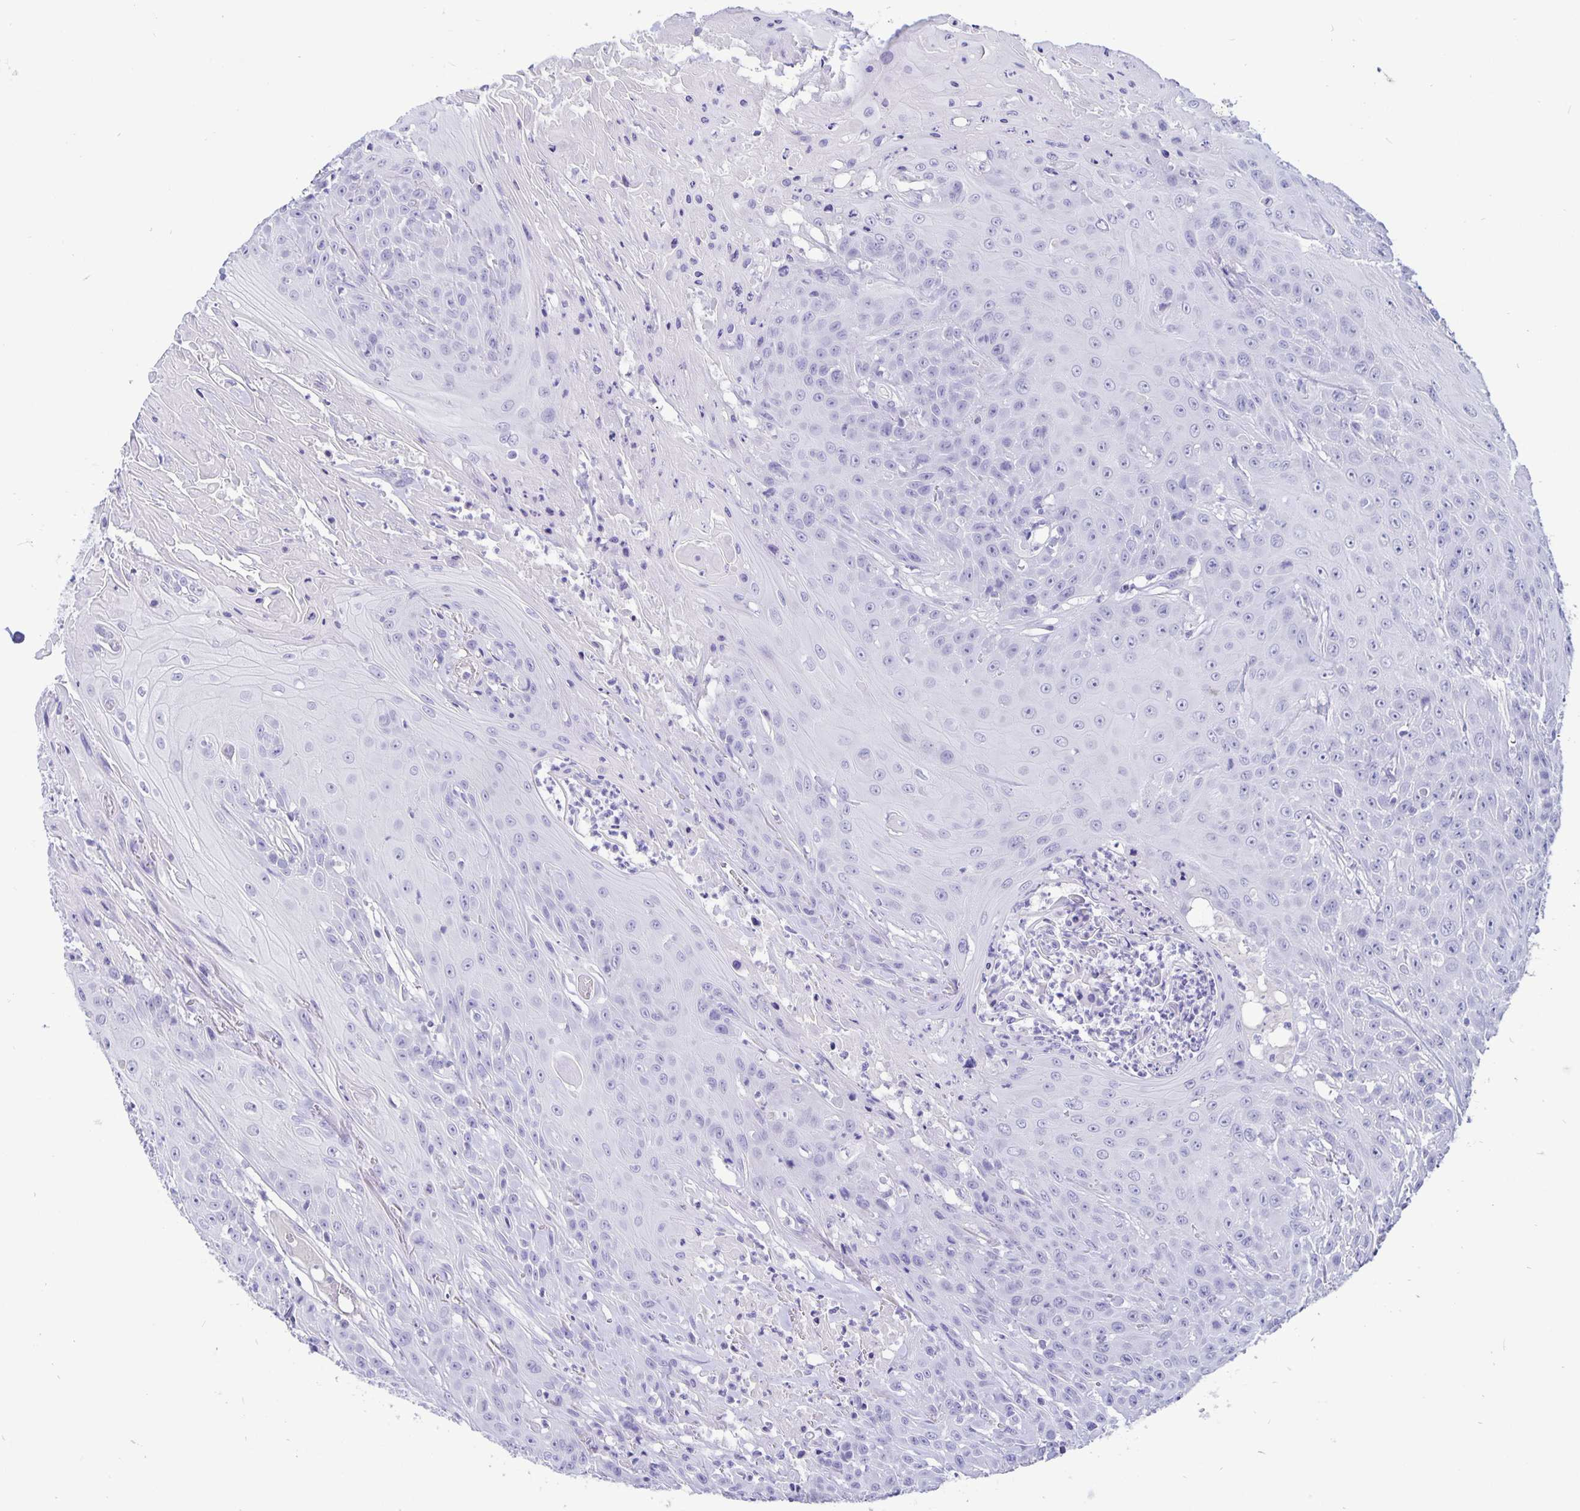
{"staining": {"intensity": "negative", "quantity": "none", "location": "none"}, "tissue": "head and neck cancer", "cell_type": "Tumor cells", "image_type": "cancer", "snomed": [{"axis": "morphology", "description": "Squamous cell carcinoma, NOS"}, {"axis": "topography", "description": "Skin"}, {"axis": "topography", "description": "Head-Neck"}], "caption": "The photomicrograph demonstrates no significant positivity in tumor cells of head and neck cancer (squamous cell carcinoma).", "gene": "BPIFA3", "patient": {"sex": "male", "age": 80}}